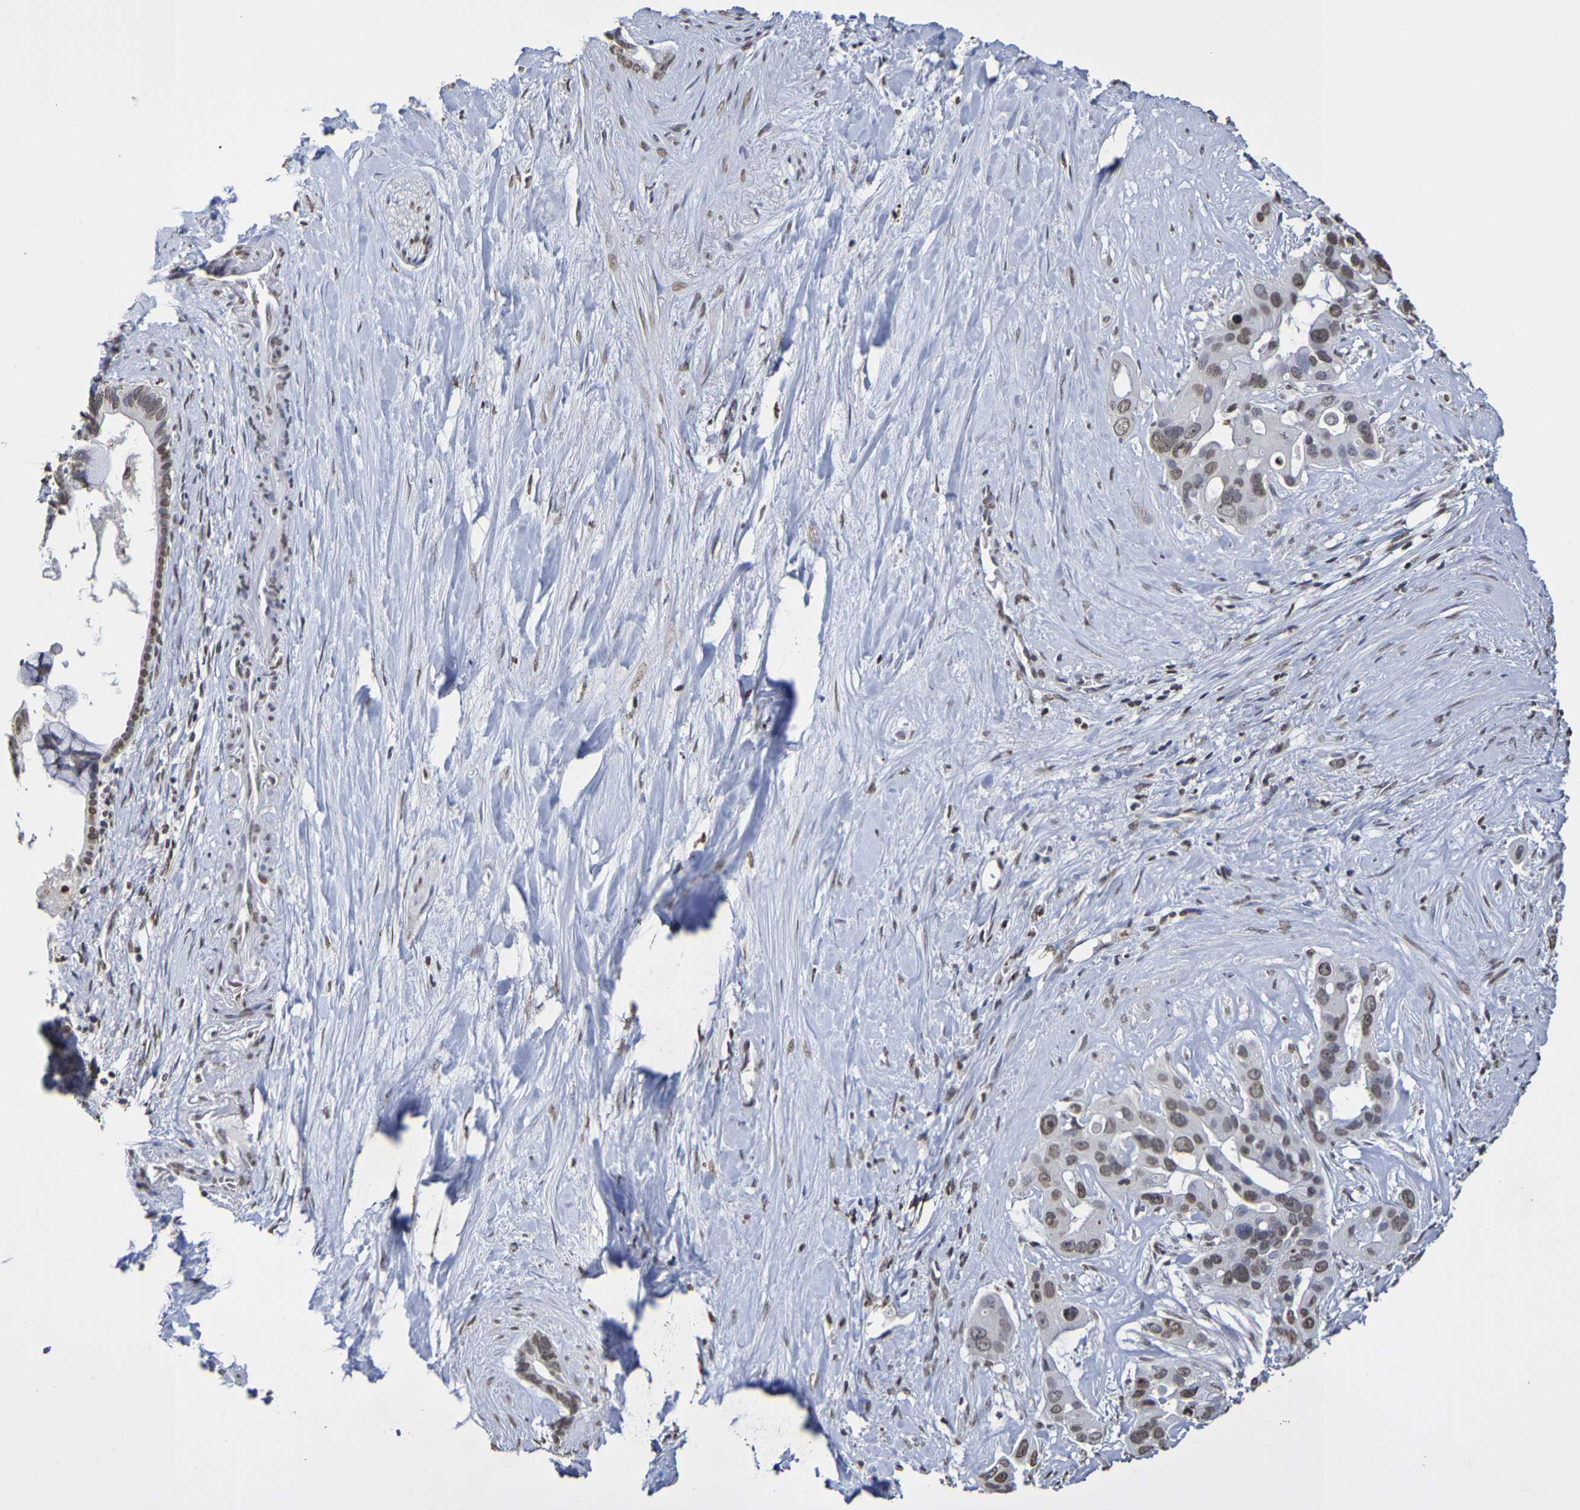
{"staining": {"intensity": "weak", "quantity": ">75%", "location": "nuclear"}, "tissue": "liver cancer", "cell_type": "Tumor cells", "image_type": "cancer", "snomed": [{"axis": "morphology", "description": "Cholangiocarcinoma"}, {"axis": "topography", "description": "Liver"}], "caption": "High-power microscopy captured an IHC histopathology image of liver cancer (cholangiocarcinoma), revealing weak nuclear expression in about >75% of tumor cells.", "gene": "ATF4", "patient": {"sex": "female", "age": 65}}